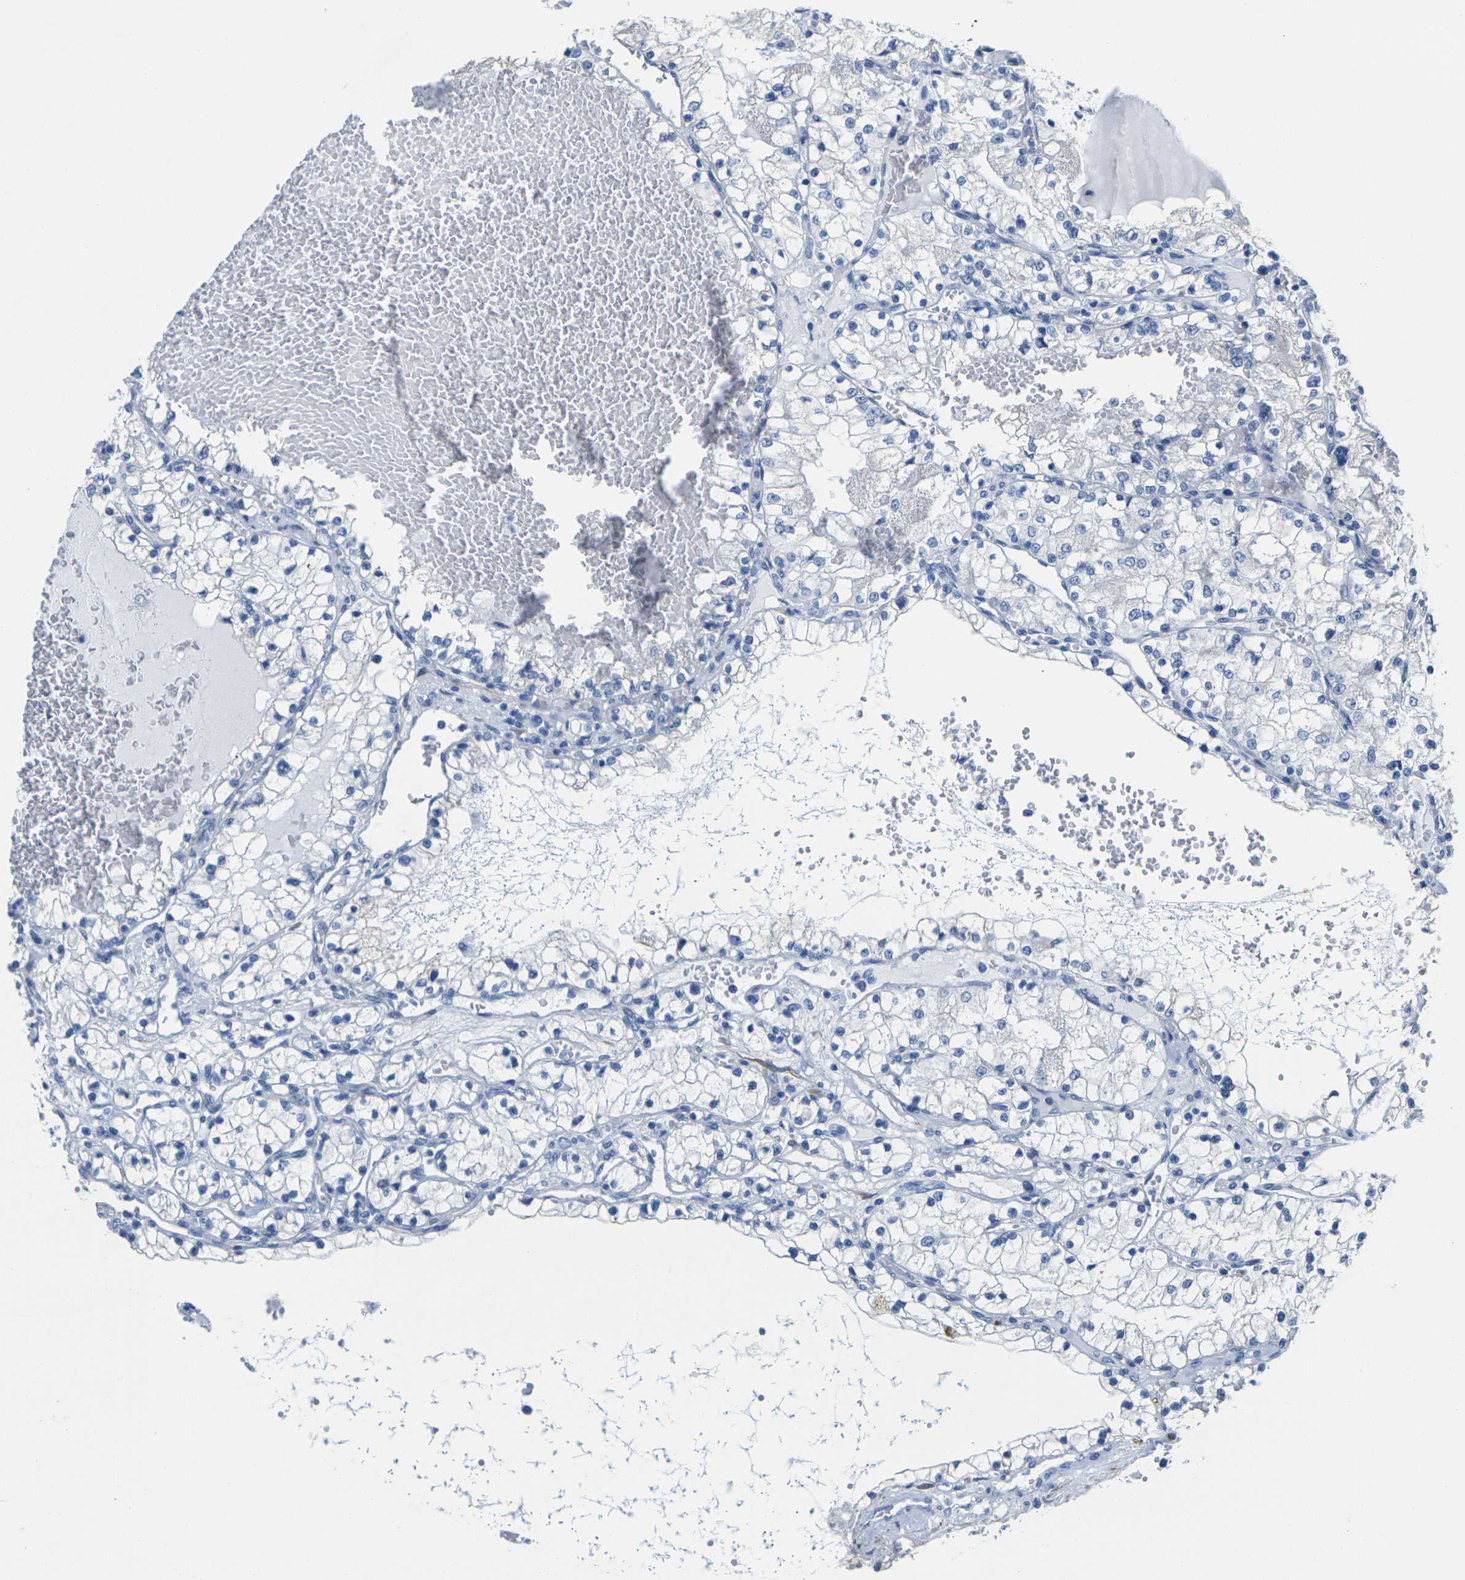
{"staining": {"intensity": "negative", "quantity": "none", "location": "none"}, "tissue": "renal cancer", "cell_type": "Tumor cells", "image_type": "cancer", "snomed": [{"axis": "morphology", "description": "Adenocarcinoma, NOS"}, {"axis": "topography", "description": "Kidney"}], "caption": "IHC of human adenocarcinoma (renal) demonstrates no staining in tumor cells.", "gene": "CNN1", "patient": {"sex": "male", "age": 68}}